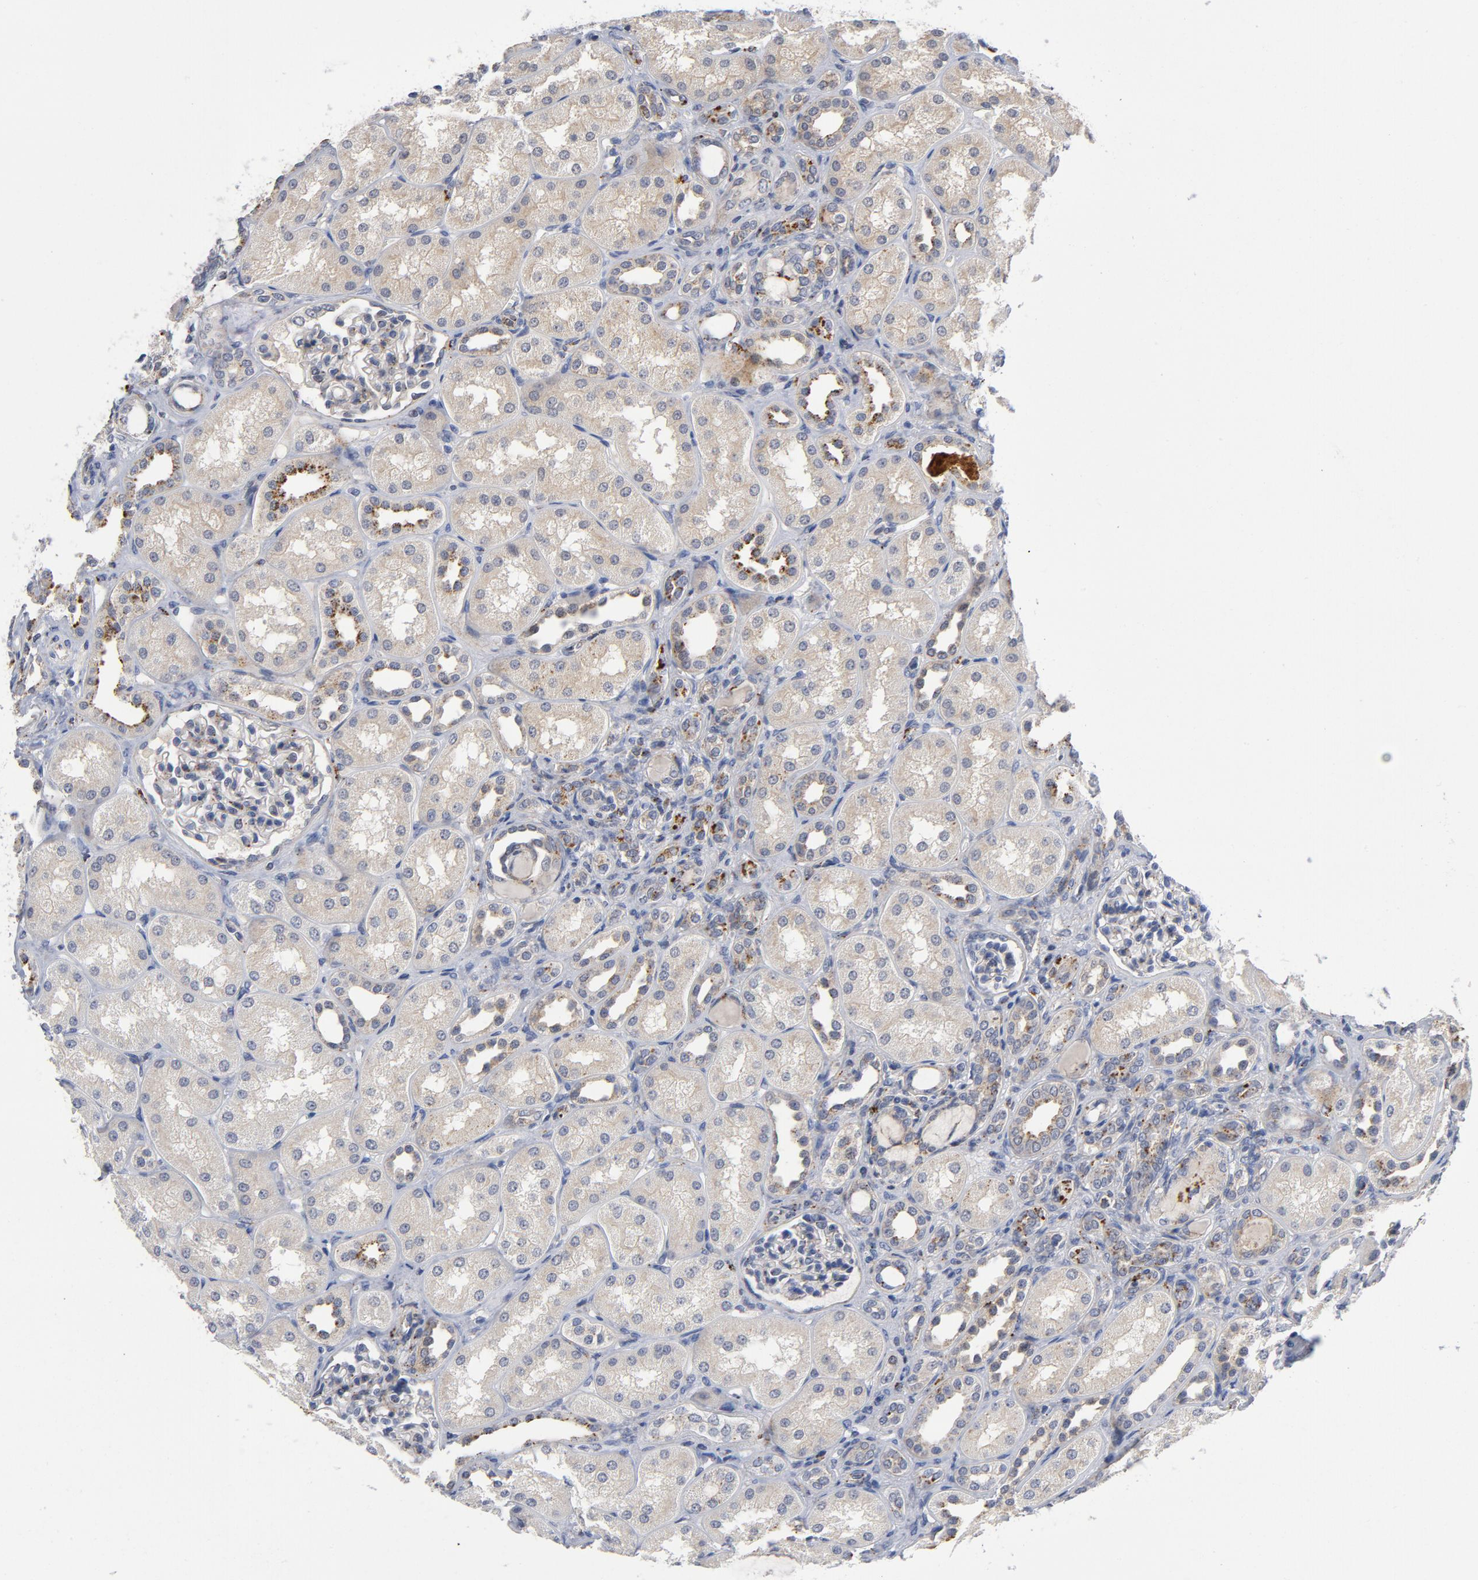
{"staining": {"intensity": "moderate", "quantity": "<25%", "location": "cytoplasmic/membranous"}, "tissue": "kidney", "cell_type": "Cells in glomeruli", "image_type": "normal", "snomed": [{"axis": "morphology", "description": "Normal tissue, NOS"}, {"axis": "topography", "description": "Kidney"}], "caption": "The micrograph exhibits a brown stain indicating the presence of a protein in the cytoplasmic/membranous of cells in glomeruli in kidney. (DAB IHC with brightfield microscopy, high magnification).", "gene": "AKT2", "patient": {"sex": "male", "age": 7}}